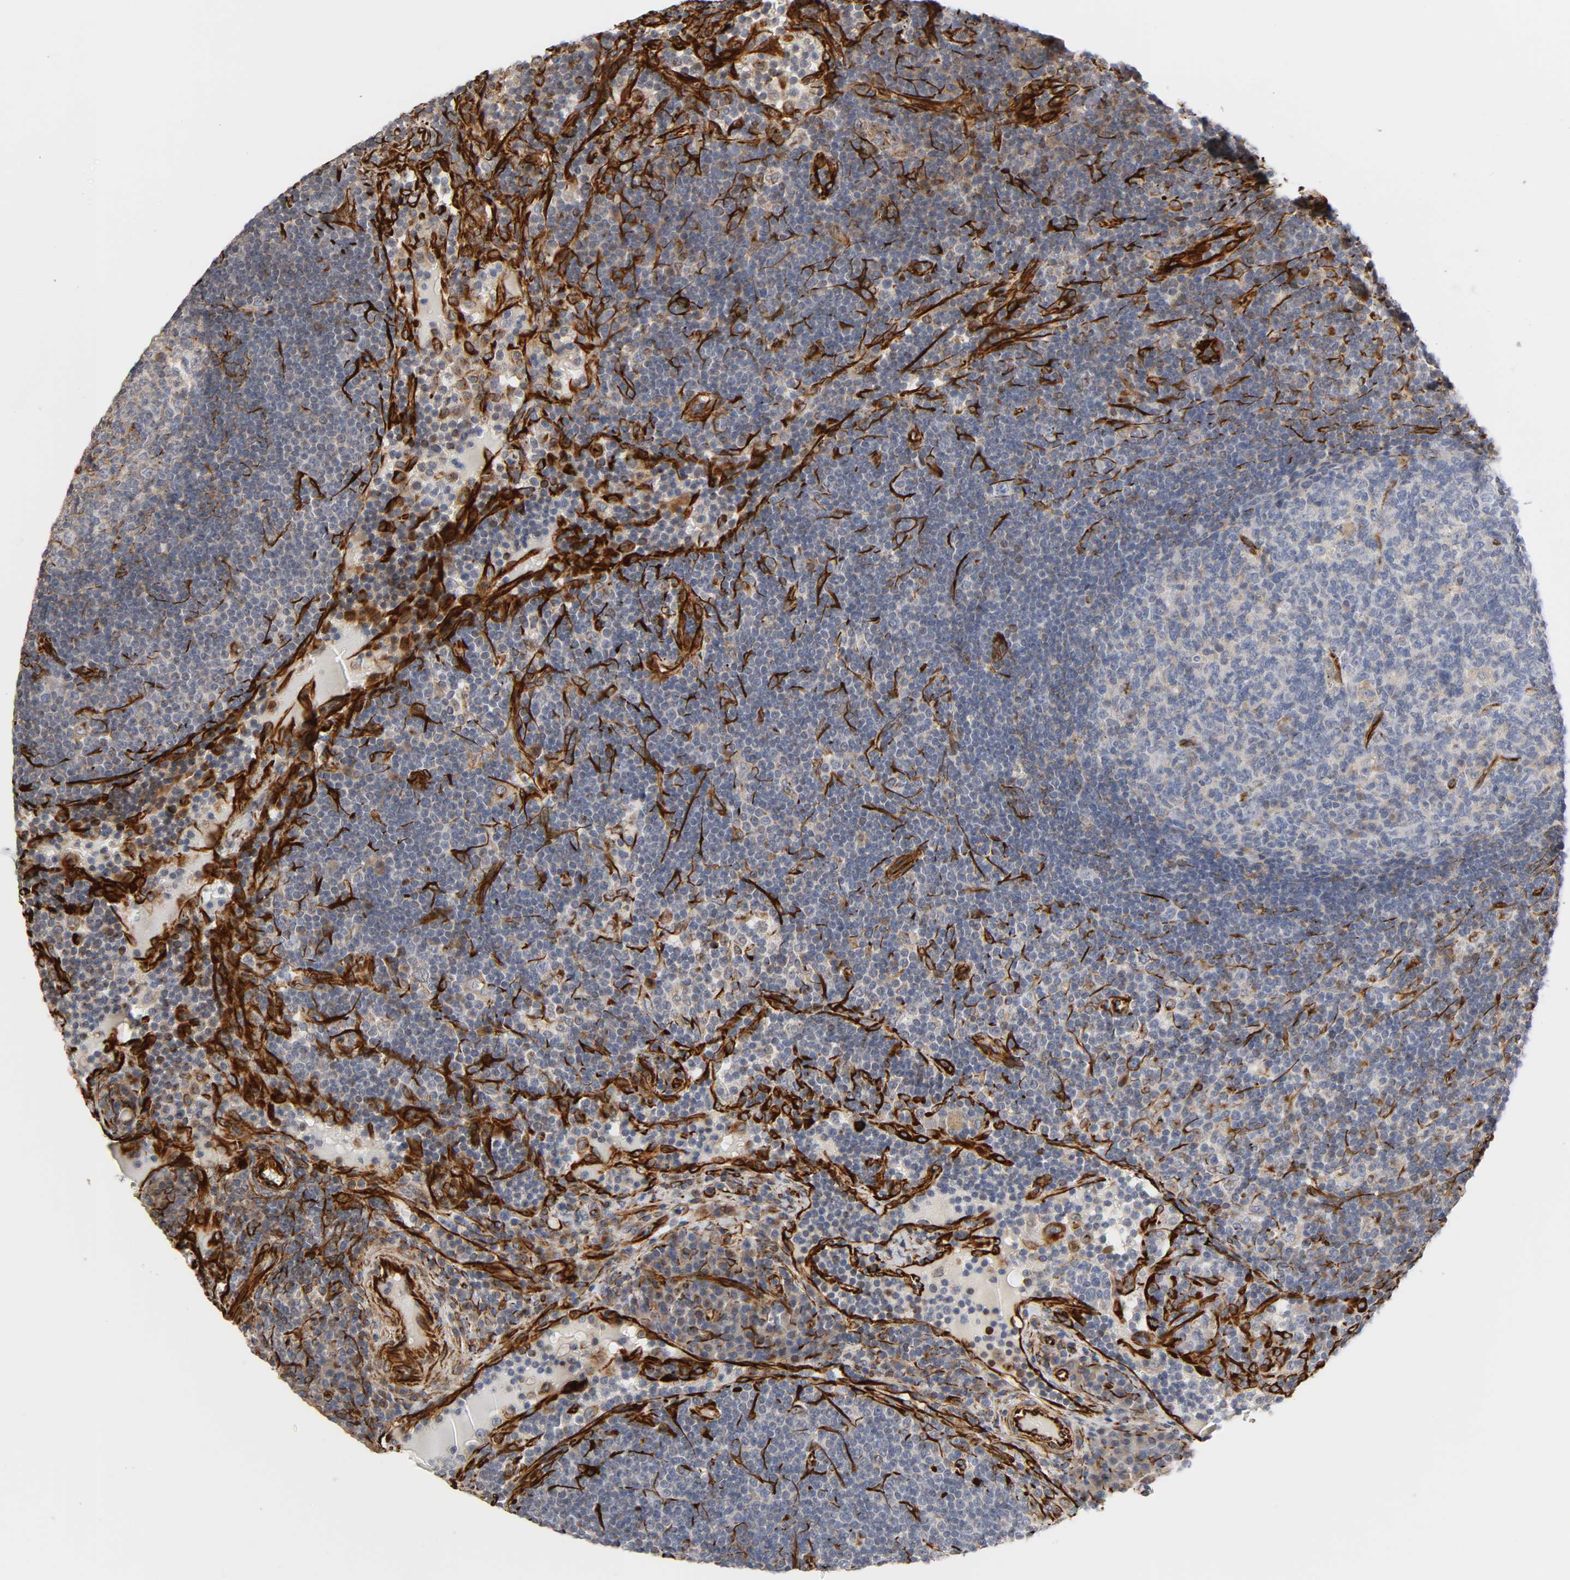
{"staining": {"intensity": "weak", "quantity": "<25%", "location": "cytoplasmic/membranous"}, "tissue": "lymph node", "cell_type": "Germinal center cells", "image_type": "normal", "snomed": [{"axis": "morphology", "description": "Normal tissue, NOS"}, {"axis": "morphology", "description": "Squamous cell carcinoma, metastatic, NOS"}, {"axis": "topography", "description": "Lymph node"}], "caption": "Germinal center cells are negative for protein expression in benign human lymph node. (DAB immunohistochemistry visualized using brightfield microscopy, high magnification).", "gene": "FAM118A", "patient": {"sex": "female", "age": 53}}